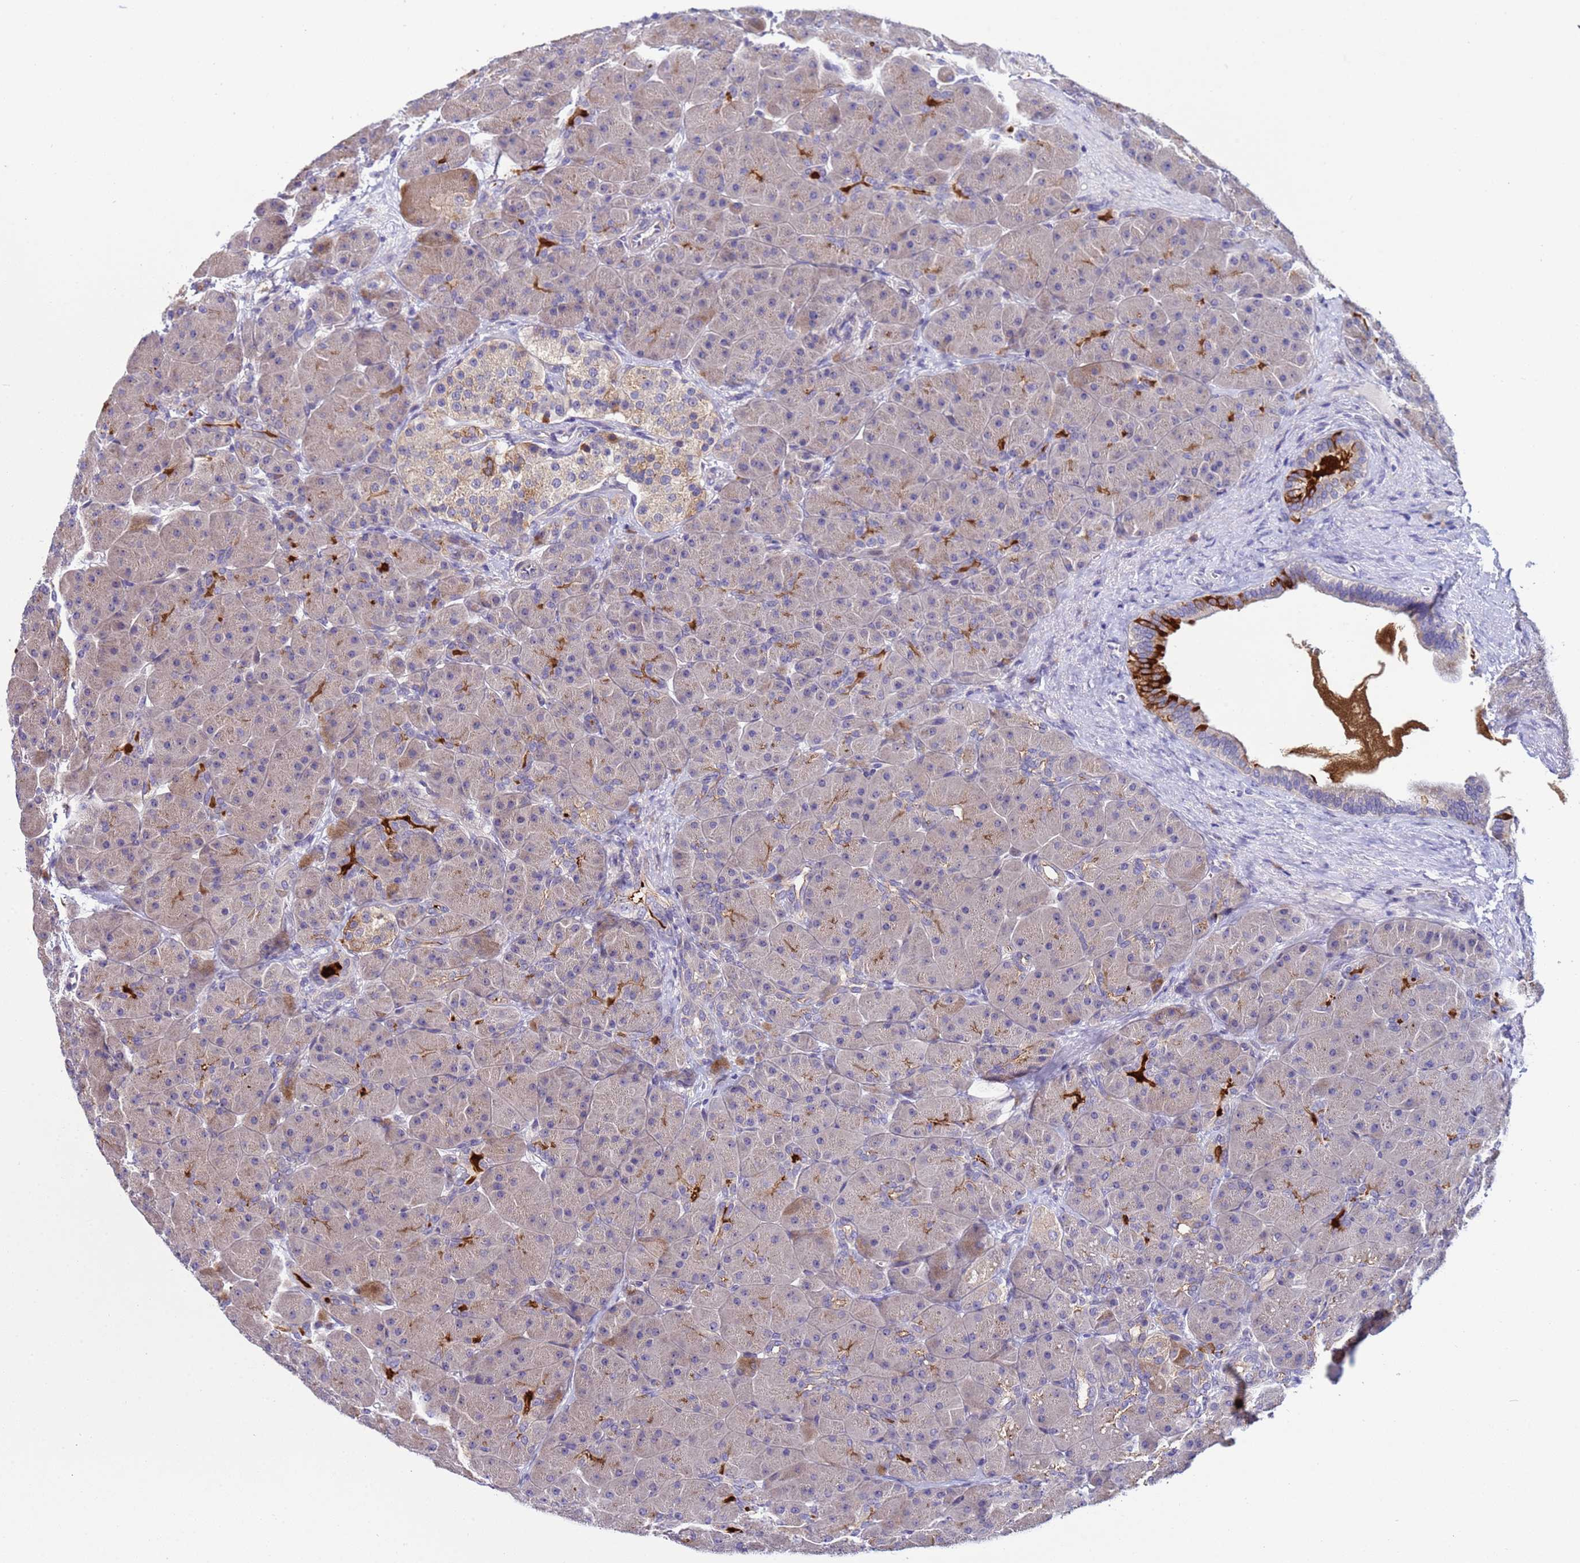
{"staining": {"intensity": "moderate", "quantity": "<25%", "location": "cytoplasmic/membranous"}, "tissue": "pancreas", "cell_type": "Exocrine glandular cells", "image_type": "normal", "snomed": [{"axis": "morphology", "description": "Normal tissue, NOS"}, {"axis": "topography", "description": "Pancreas"}], "caption": "Immunohistochemistry (DAB (3,3'-diaminobenzidine)) staining of normal pancreas reveals moderate cytoplasmic/membranous protein staining in about <25% of exocrine glandular cells. The protein is shown in brown color, while the nuclei are stained blue.", "gene": "IGSF11", "patient": {"sex": "male", "age": 66}}